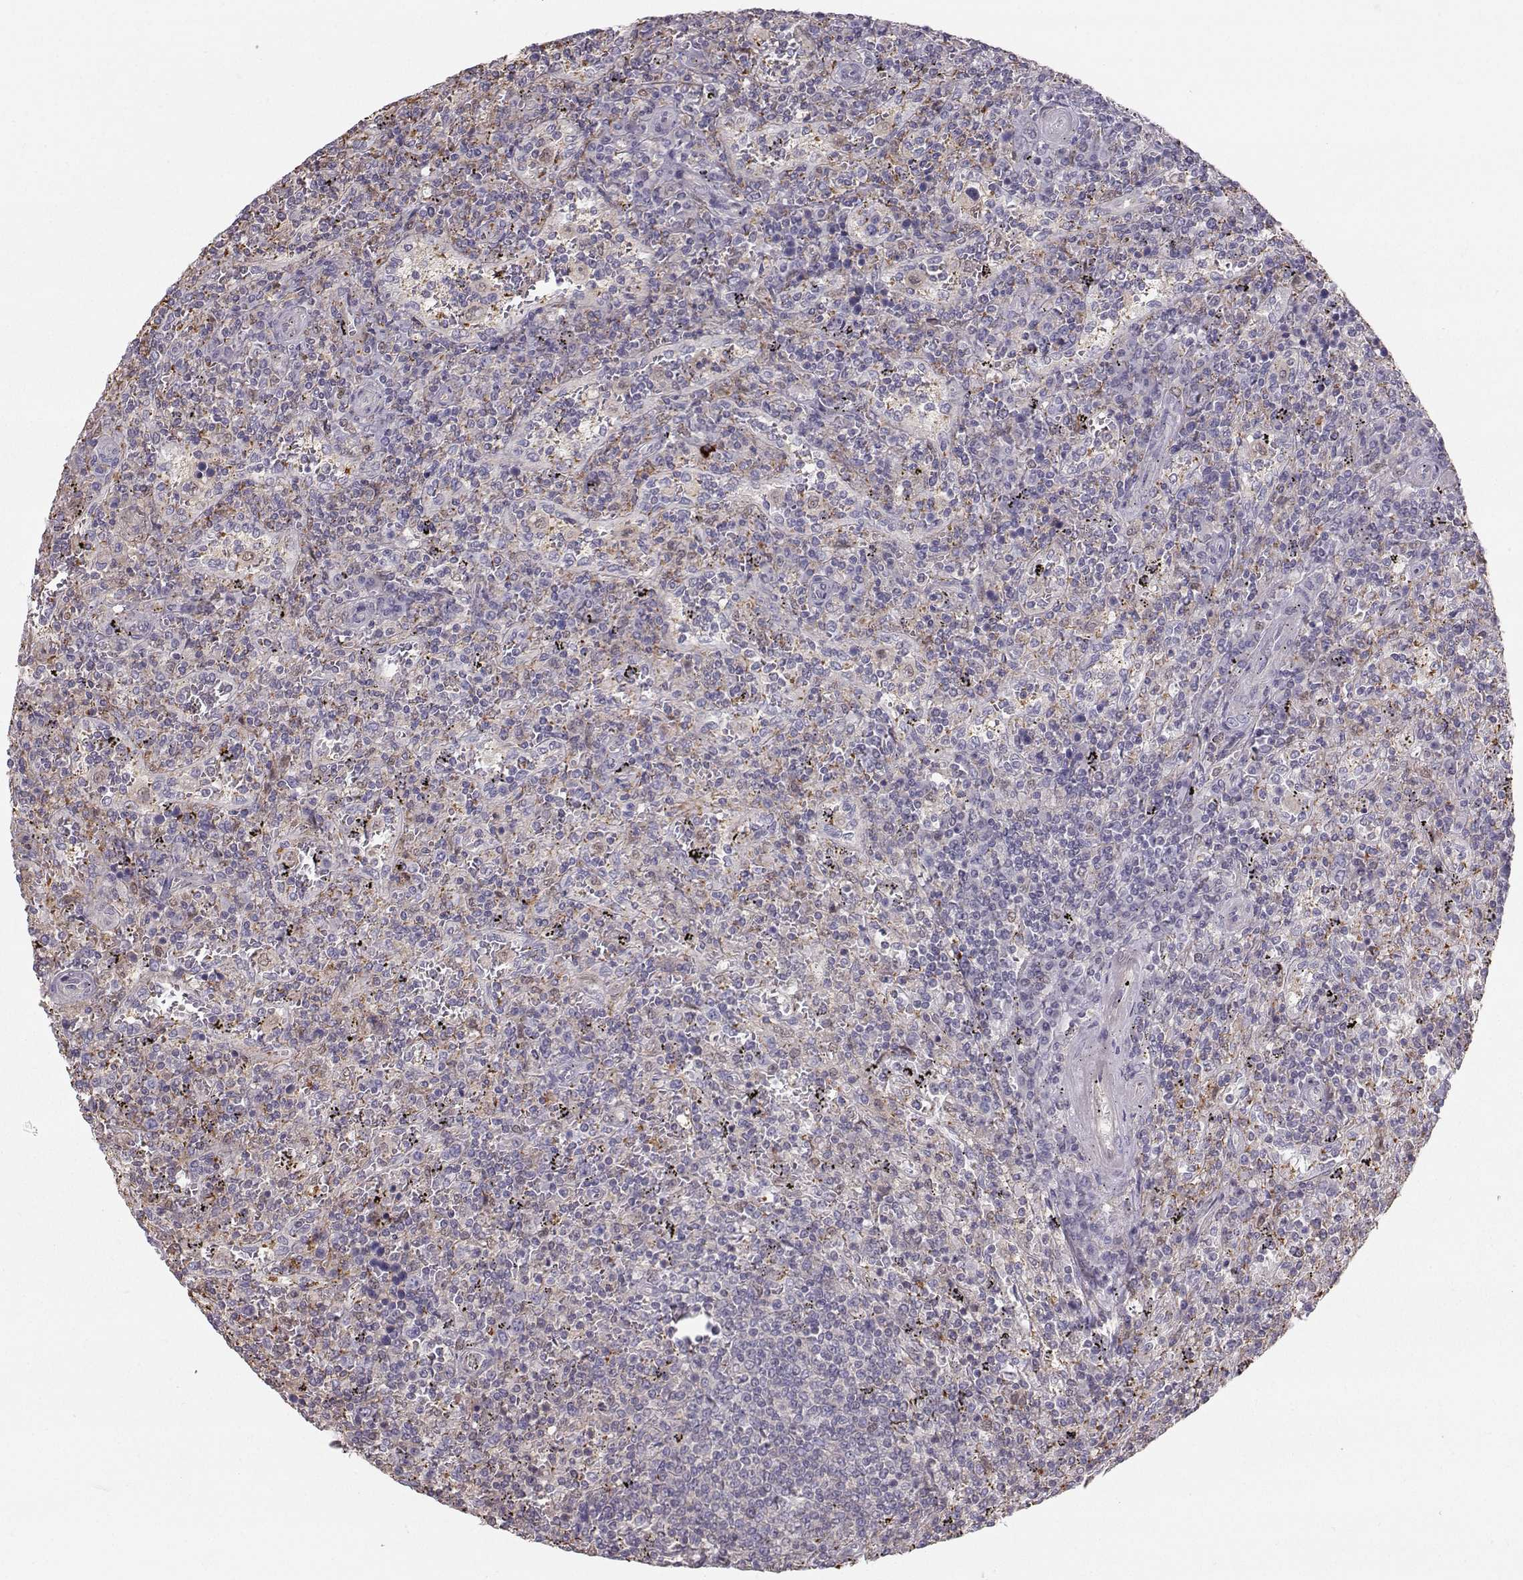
{"staining": {"intensity": "negative", "quantity": "none", "location": "none"}, "tissue": "lymphoma", "cell_type": "Tumor cells", "image_type": "cancer", "snomed": [{"axis": "morphology", "description": "Malignant lymphoma, non-Hodgkin's type, Low grade"}, {"axis": "topography", "description": "Spleen"}], "caption": "Tumor cells are negative for brown protein staining in low-grade malignant lymphoma, non-Hodgkin's type.", "gene": "ASB16", "patient": {"sex": "male", "age": 62}}